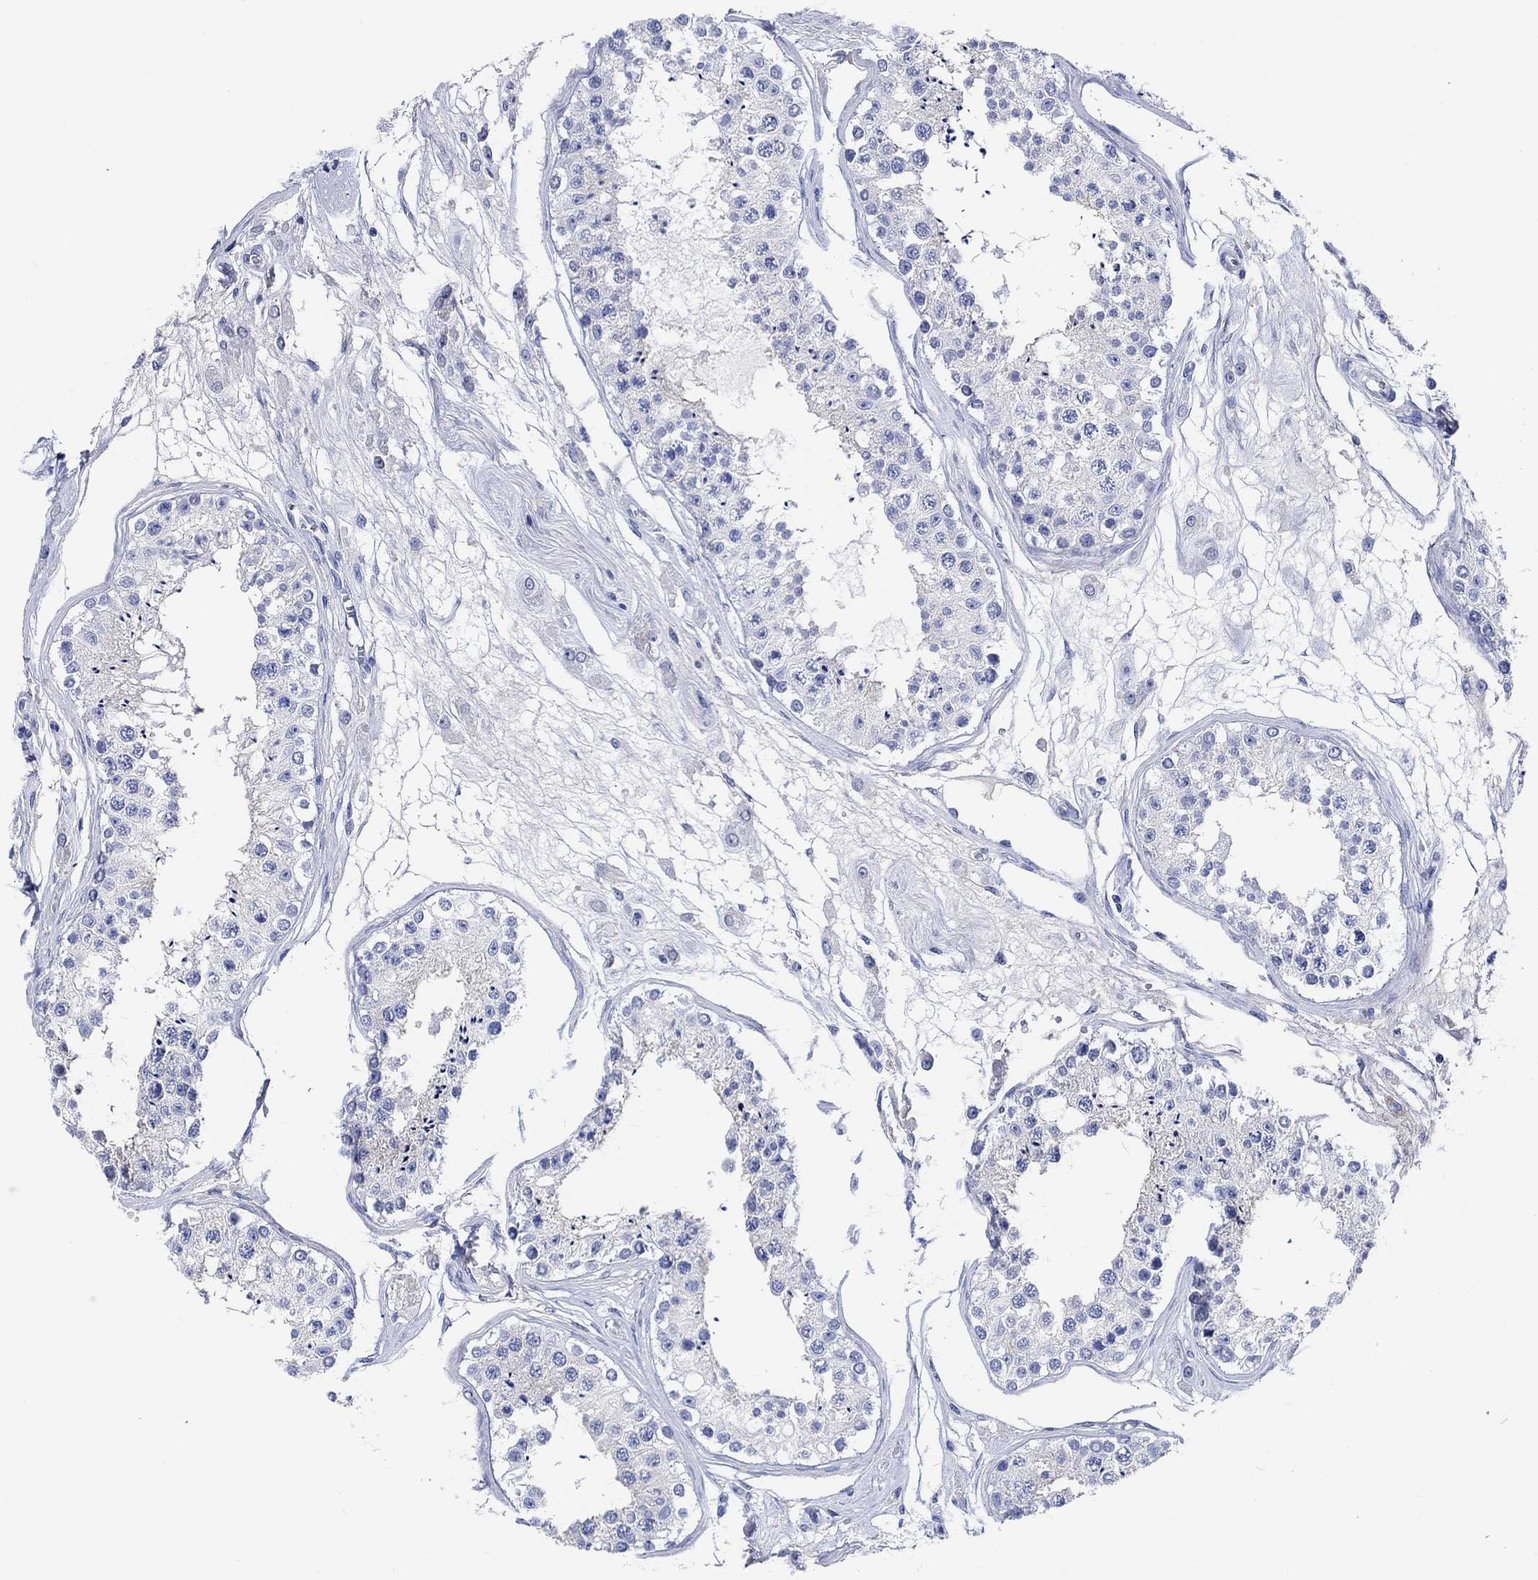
{"staining": {"intensity": "negative", "quantity": "none", "location": "none"}, "tissue": "testis", "cell_type": "Cells in seminiferous ducts", "image_type": "normal", "snomed": [{"axis": "morphology", "description": "Normal tissue, NOS"}, {"axis": "topography", "description": "Testis"}], "caption": "Immunohistochemistry image of unremarkable testis: testis stained with DAB shows no significant protein expression in cells in seminiferous ducts.", "gene": "SHISA4", "patient": {"sex": "male", "age": 25}}